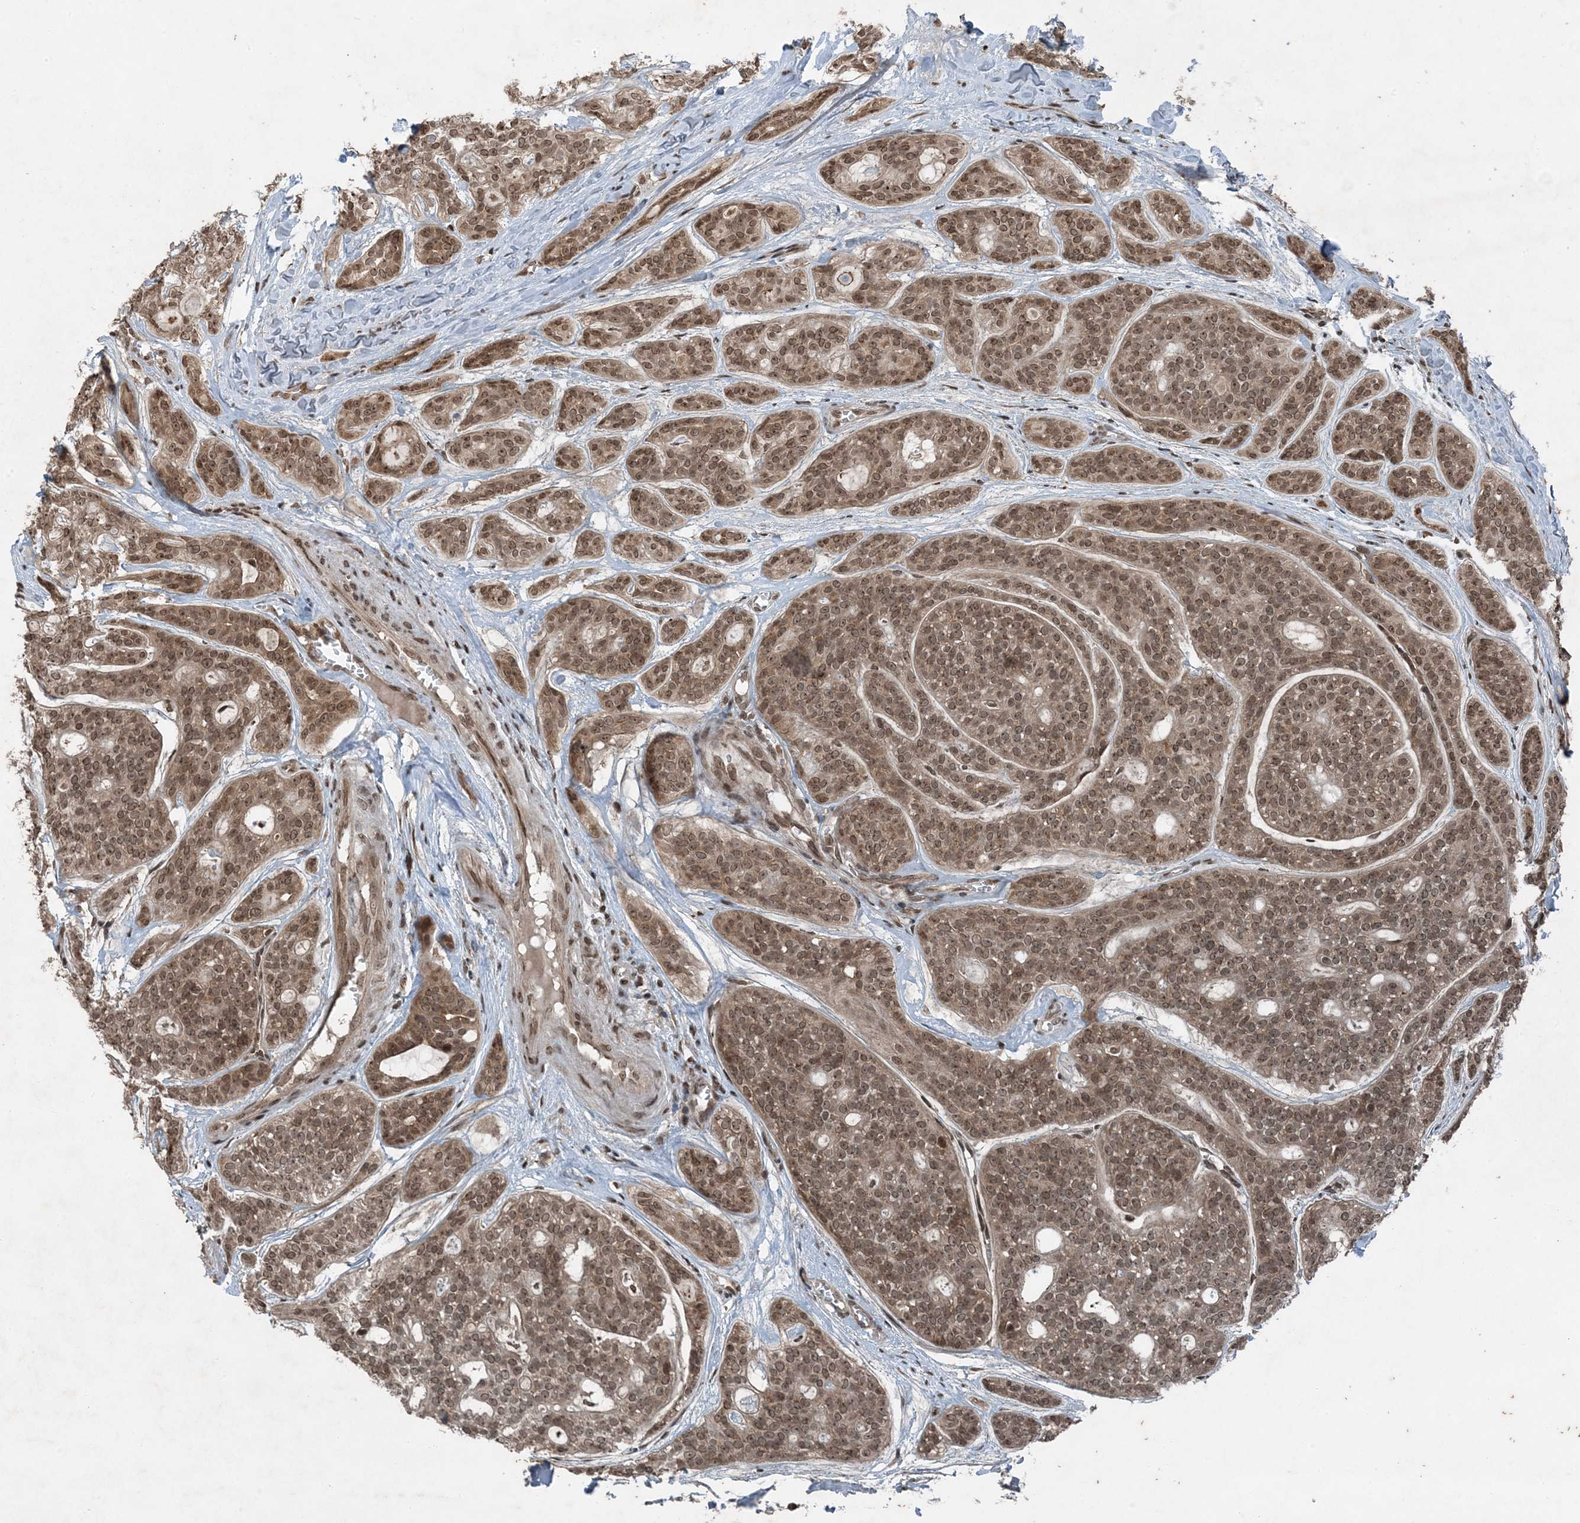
{"staining": {"intensity": "moderate", "quantity": ">75%", "location": "cytoplasmic/membranous,nuclear"}, "tissue": "head and neck cancer", "cell_type": "Tumor cells", "image_type": "cancer", "snomed": [{"axis": "morphology", "description": "Adenocarcinoma, NOS"}, {"axis": "topography", "description": "Head-Neck"}], "caption": "Immunohistochemical staining of head and neck cancer demonstrates medium levels of moderate cytoplasmic/membranous and nuclear expression in about >75% of tumor cells.", "gene": "ZFAND2B", "patient": {"sex": "male", "age": 66}}